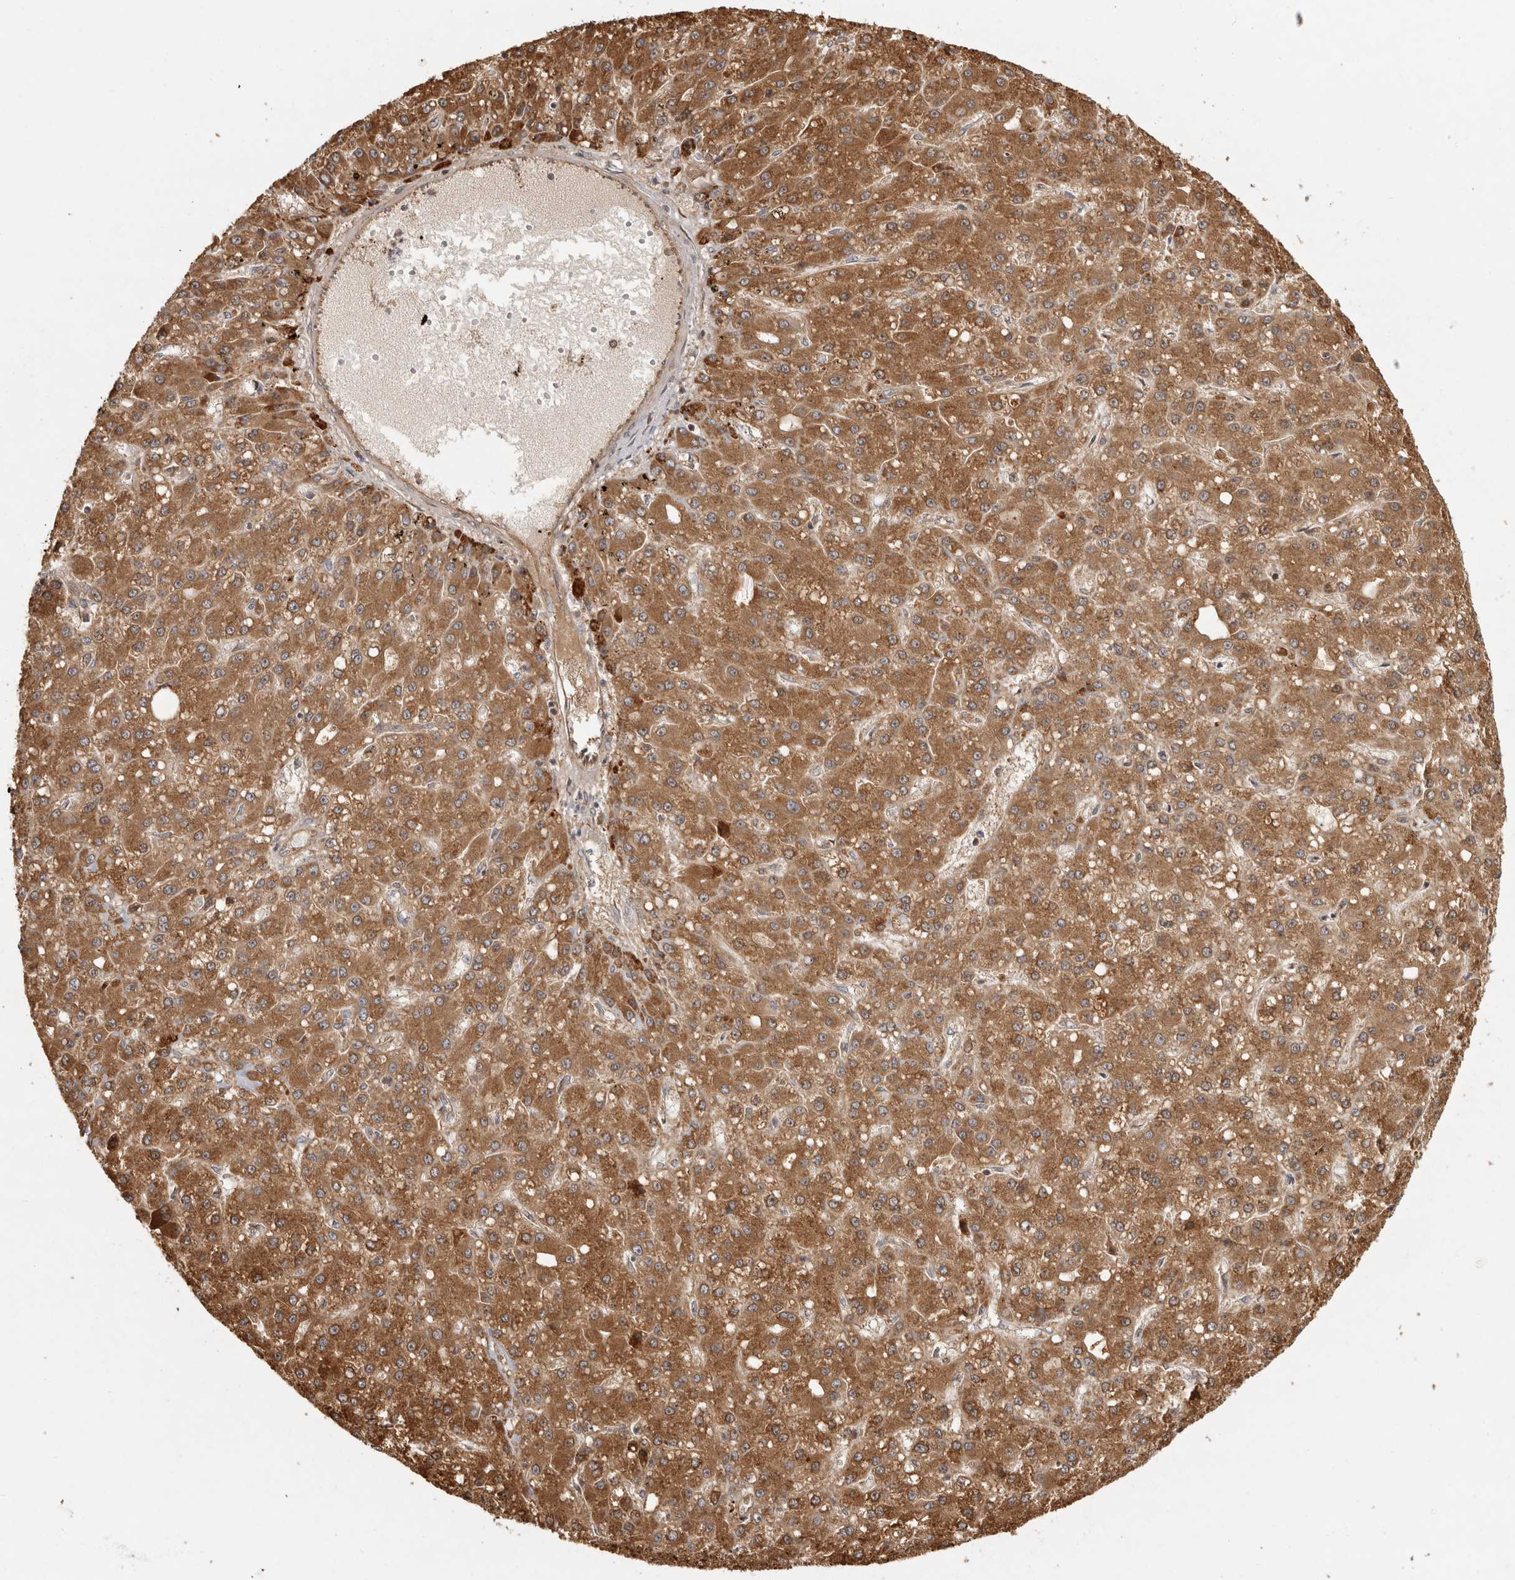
{"staining": {"intensity": "strong", "quantity": ">75%", "location": "cytoplasmic/membranous"}, "tissue": "liver cancer", "cell_type": "Tumor cells", "image_type": "cancer", "snomed": [{"axis": "morphology", "description": "Carcinoma, Hepatocellular, NOS"}, {"axis": "topography", "description": "Liver"}], "caption": "About >75% of tumor cells in human liver hepatocellular carcinoma reveal strong cytoplasmic/membranous protein expression as visualized by brown immunohistochemical staining.", "gene": "CAMSAP2", "patient": {"sex": "male", "age": 67}}